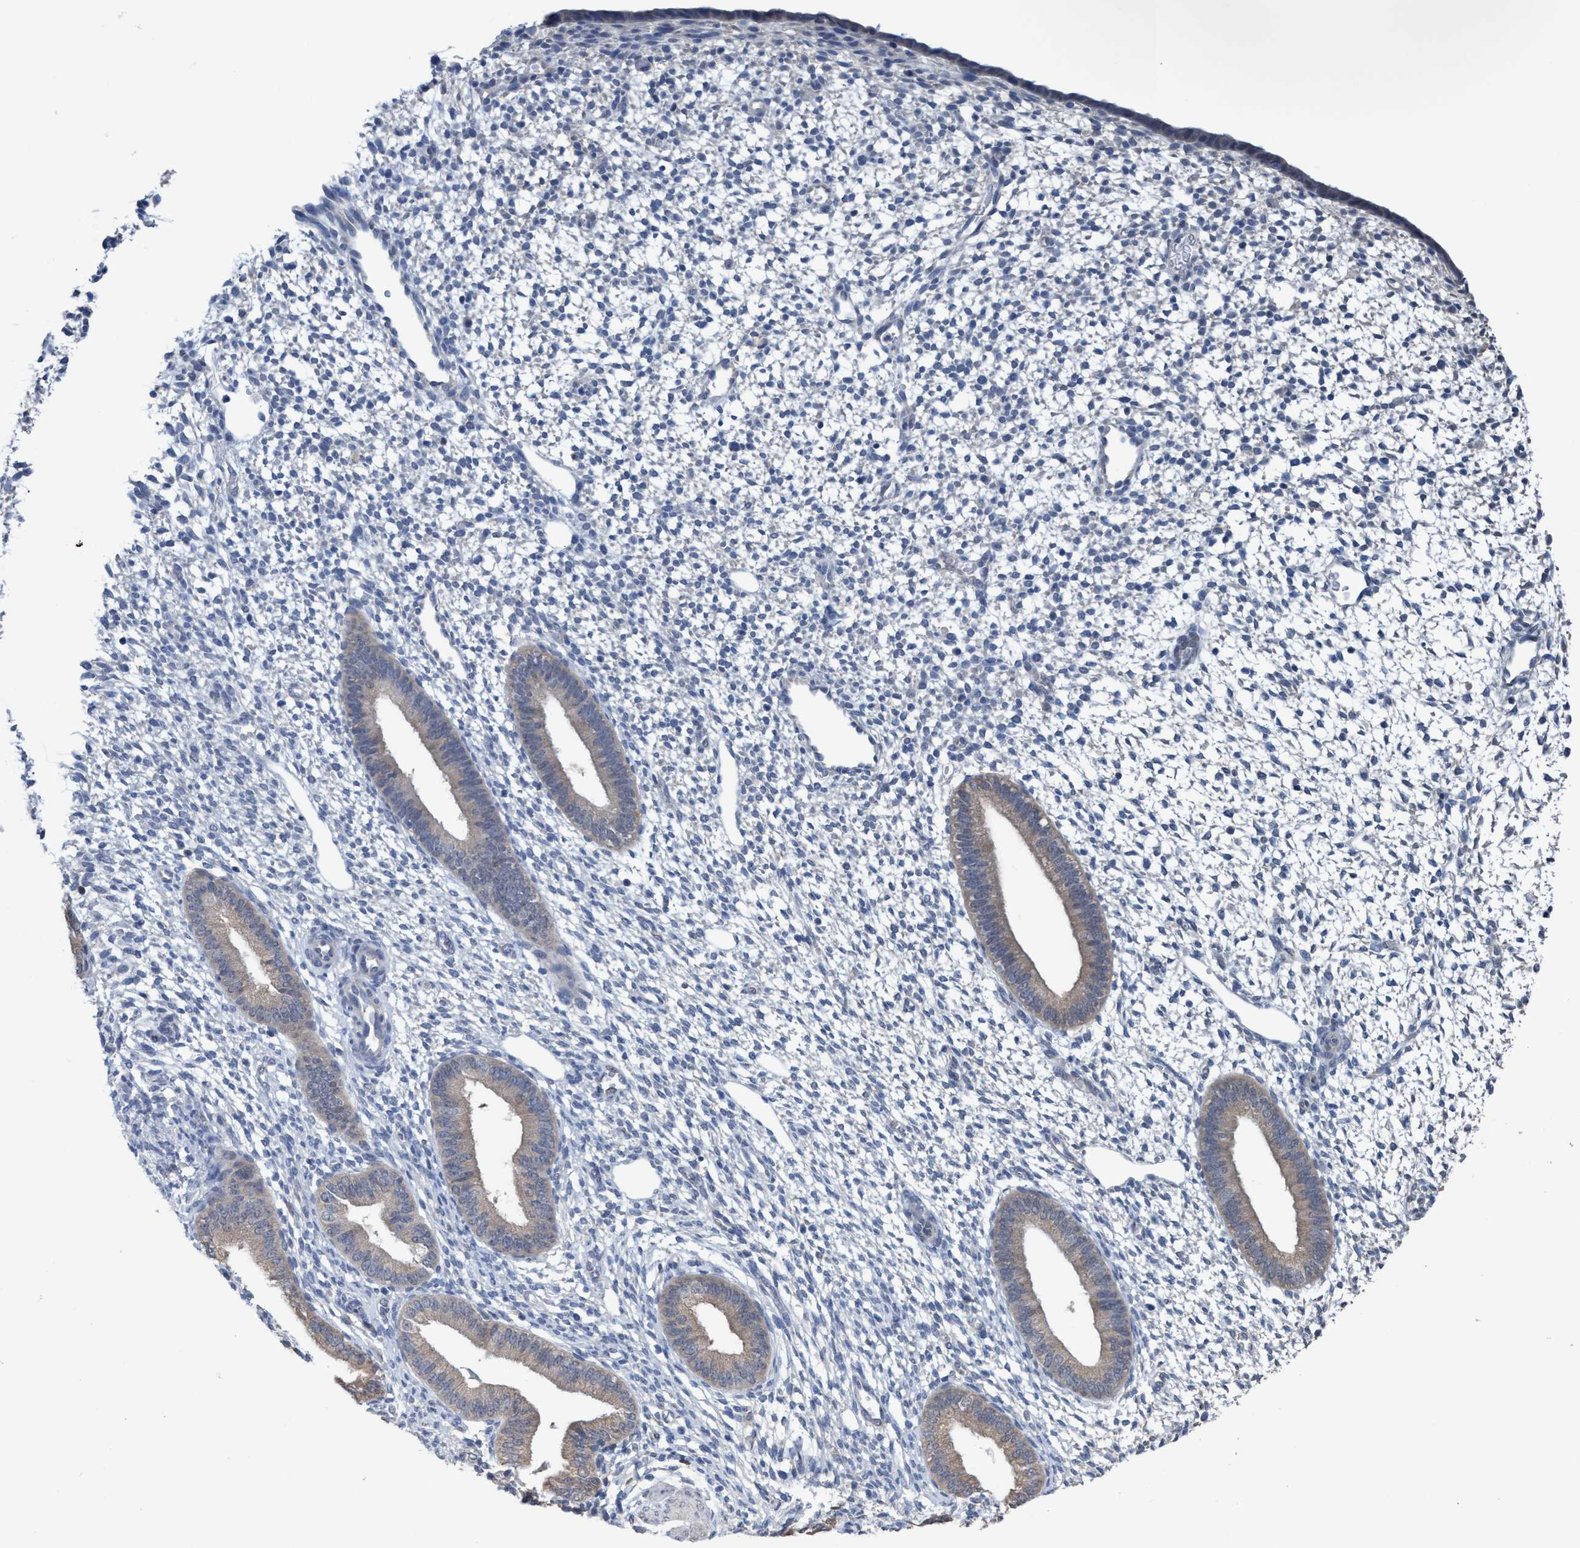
{"staining": {"intensity": "negative", "quantity": "none", "location": "none"}, "tissue": "endometrium", "cell_type": "Cells in endometrial stroma", "image_type": "normal", "snomed": [{"axis": "morphology", "description": "Normal tissue, NOS"}, {"axis": "topography", "description": "Endometrium"}], "caption": "This is an immunohistochemistry (IHC) histopathology image of unremarkable human endometrium. There is no staining in cells in endometrial stroma.", "gene": "GLOD4", "patient": {"sex": "female", "age": 46}}